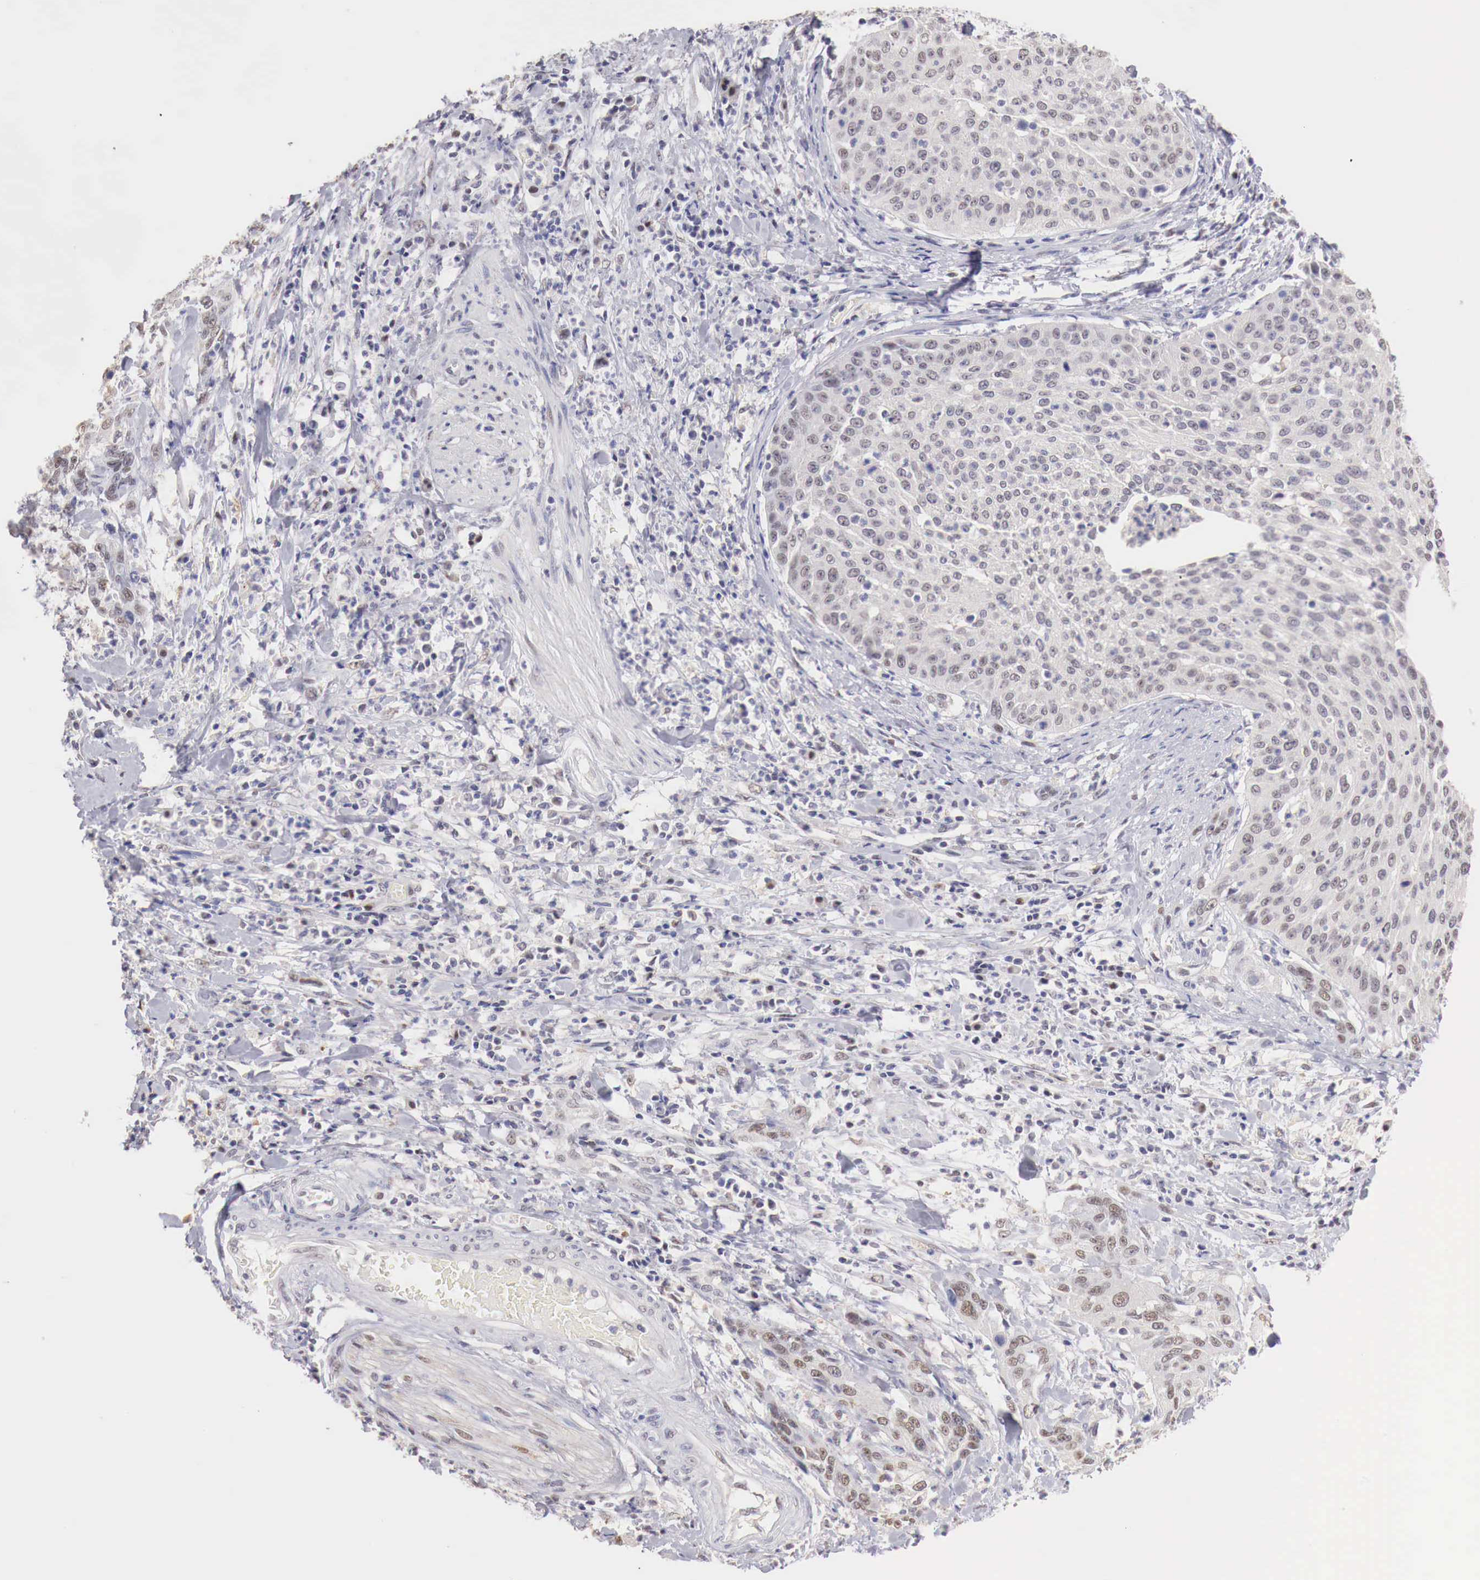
{"staining": {"intensity": "weak", "quantity": "<25%", "location": "nuclear"}, "tissue": "cervical cancer", "cell_type": "Tumor cells", "image_type": "cancer", "snomed": [{"axis": "morphology", "description": "Squamous cell carcinoma, NOS"}, {"axis": "topography", "description": "Cervix"}], "caption": "This is an immunohistochemistry (IHC) photomicrograph of cervical cancer. There is no positivity in tumor cells.", "gene": "UBA1", "patient": {"sex": "female", "age": 41}}